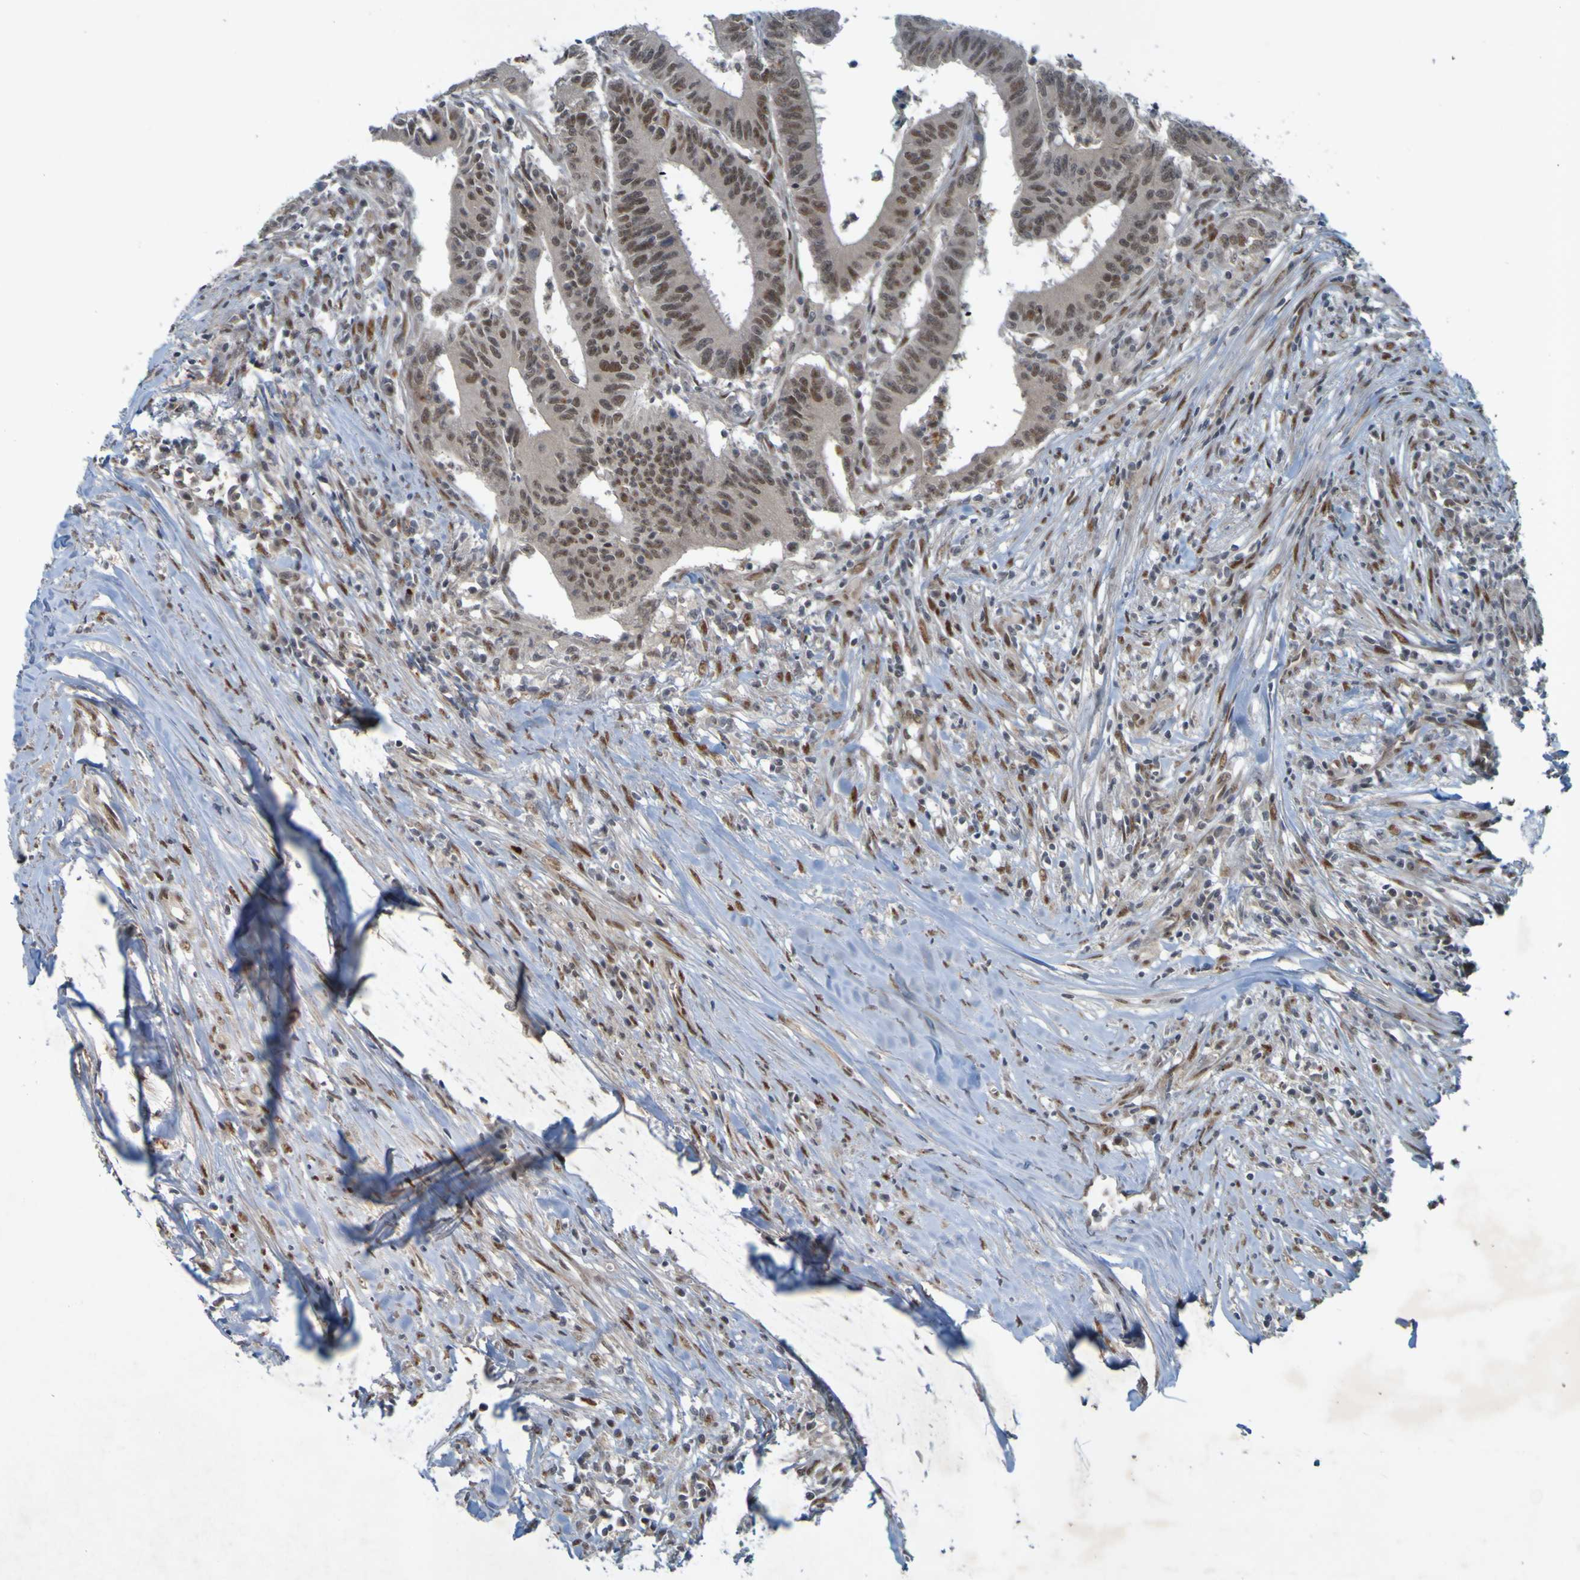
{"staining": {"intensity": "moderate", "quantity": ">75%", "location": "nuclear"}, "tissue": "colorectal cancer", "cell_type": "Tumor cells", "image_type": "cancer", "snomed": [{"axis": "morphology", "description": "Adenocarcinoma, NOS"}, {"axis": "topography", "description": "Colon"}], "caption": "Tumor cells exhibit medium levels of moderate nuclear expression in approximately >75% of cells in adenocarcinoma (colorectal). (DAB = brown stain, brightfield microscopy at high magnification).", "gene": "MCPH1", "patient": {"sex": "male", "age": 45}}